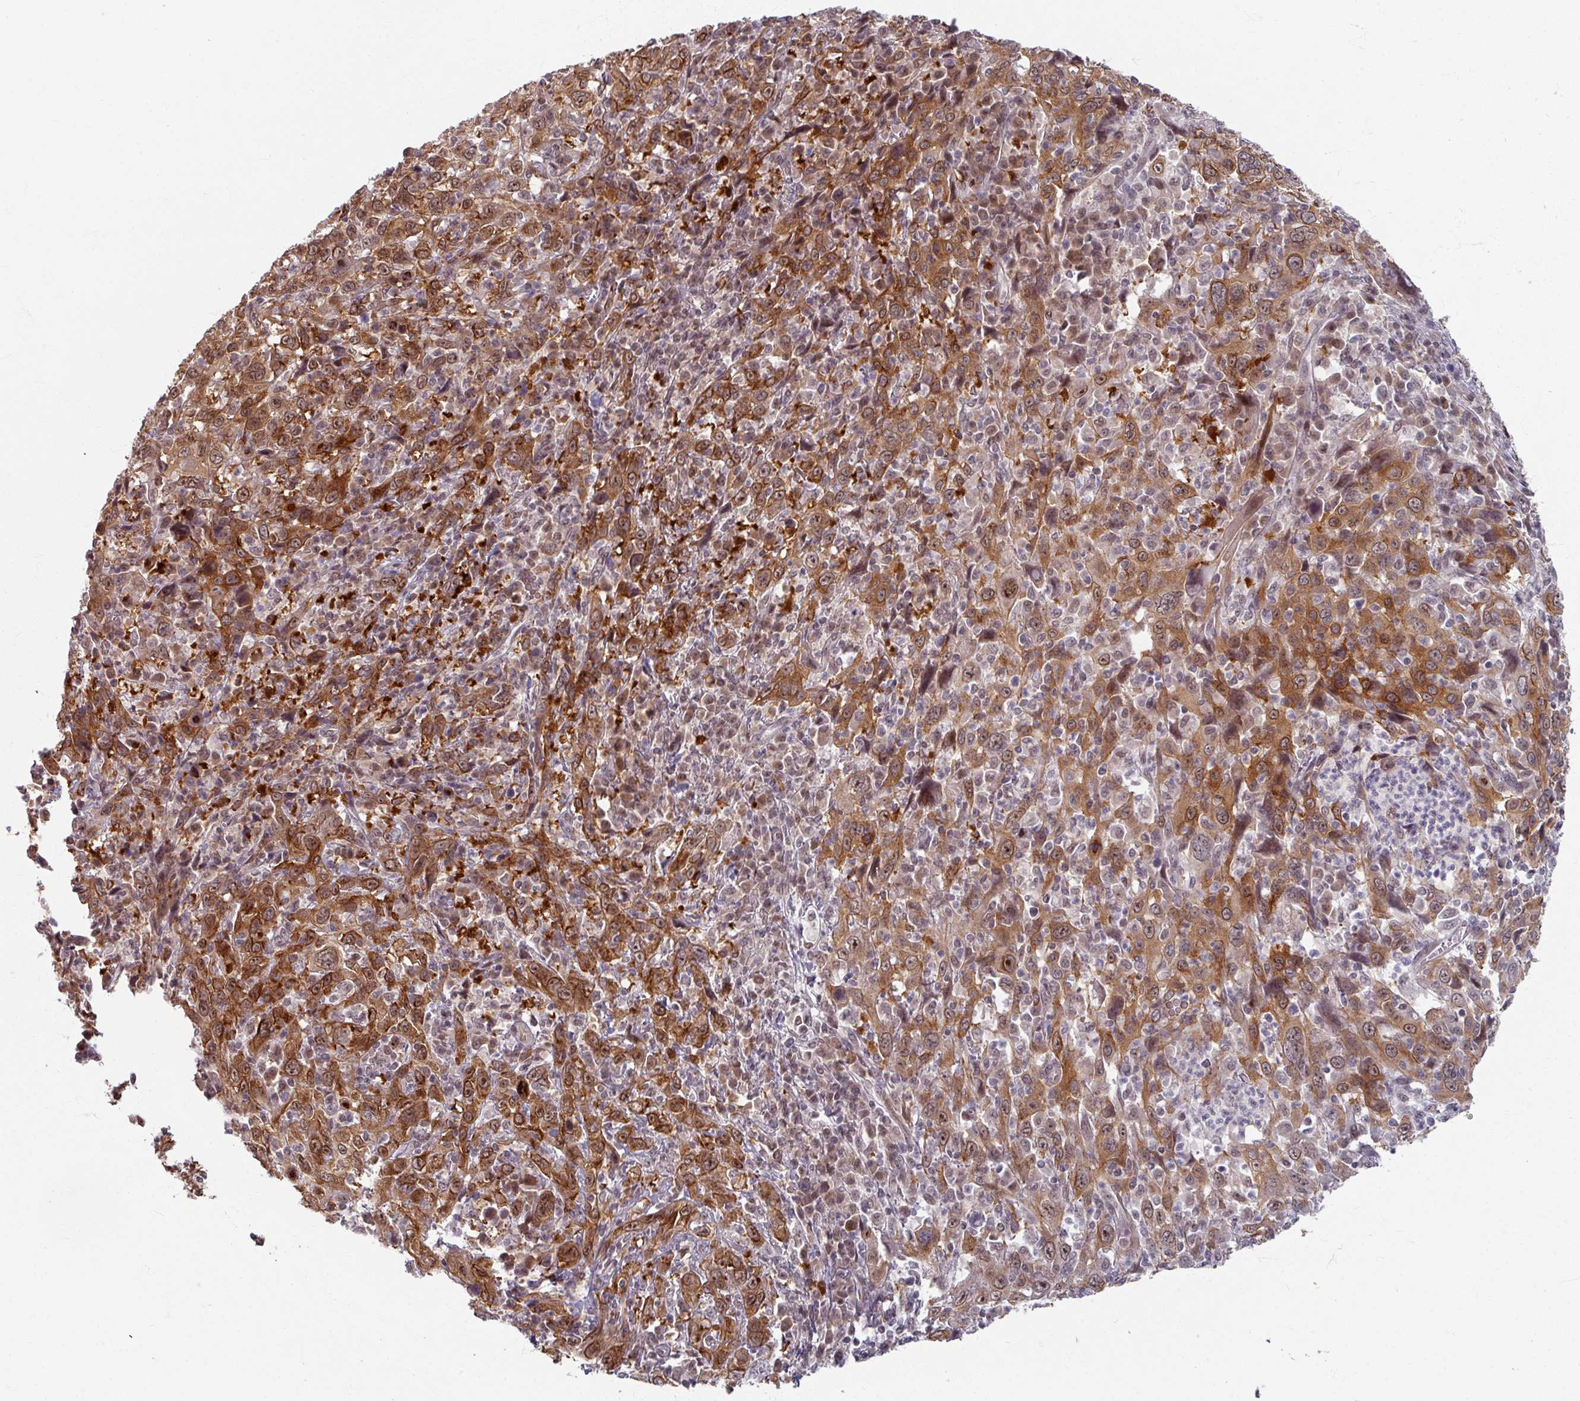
{"staining": {"intensity": "moderate", "quantity": ">75%", "location": "cytoplasmic/membranous"}, "tissue": "cervical cancer", "cell_type": "Tumor cells", "image_type": "cancer", "snomed": [{"axis": "morphology", "description": "Squamous cell carcinoma, NOS"}, {"axis": "topography", "description": "Cervix"}], "caption": "Squamous cell carcinoma (cervical) stained with a protein marker shows moderate staining in tumor cells.", "gene": "KLC3", "patient": {"sex": "female", "age": 46}}